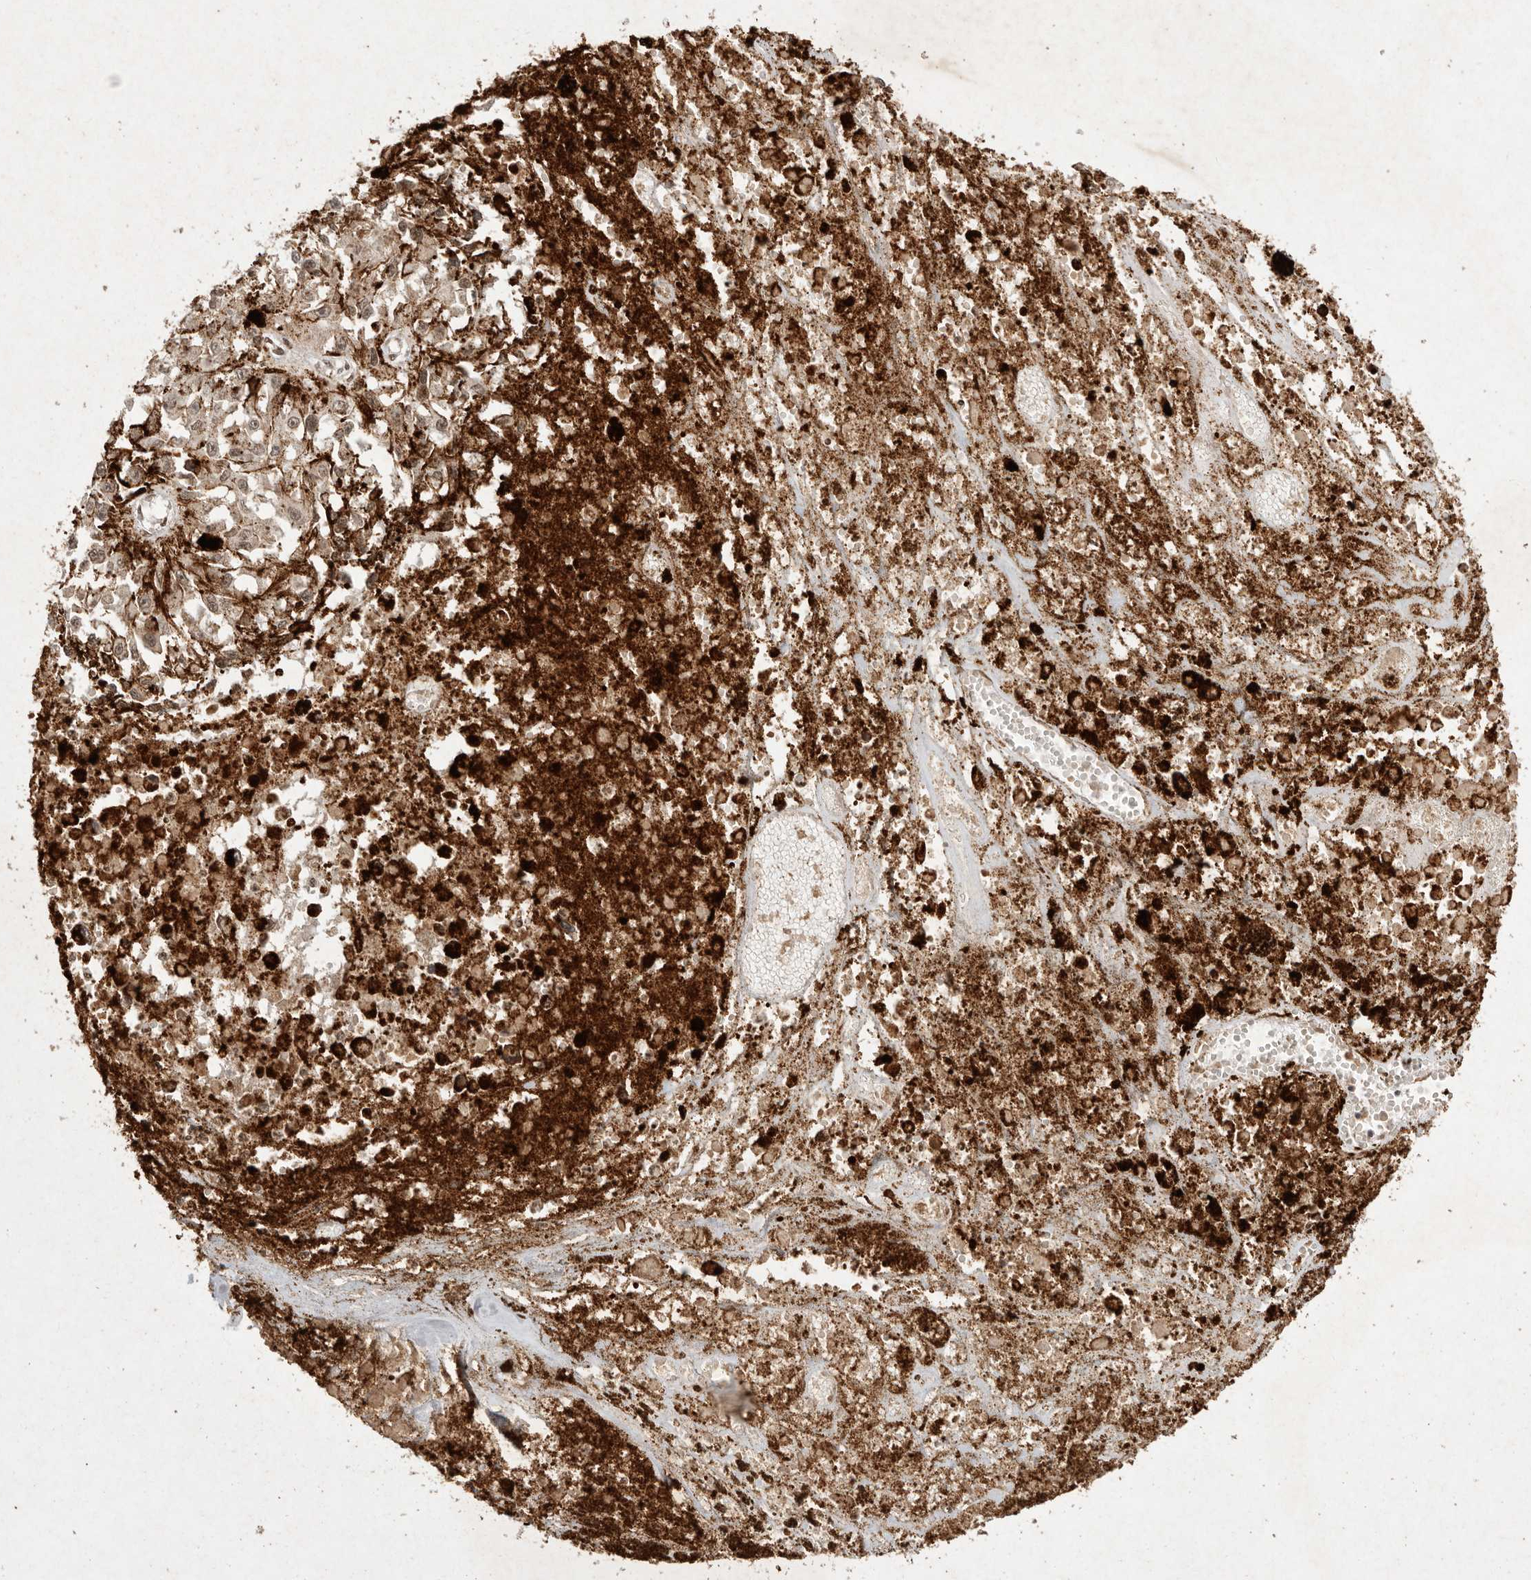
{"staining": {"intensity": "weak", "quantity": ">75%", "location": "nuclear"}, "tissue": "melanoma", "cell_type": "Tumor cells", "image_type": "cancer", "snomed": [{"axis": "morphology", "description": "Malignant melanoma, Metastatic site"}, {"axis": "topography", "description": "Lymph node"}], "caption": "Immunohistochemical staining of human malignant melanoma (metastatic site) reveals weak nuclear protein expression in approximately >75% of tumor cells.", "gene": "NKX3-2", "patient": {"sex": "male", "age": 59}}